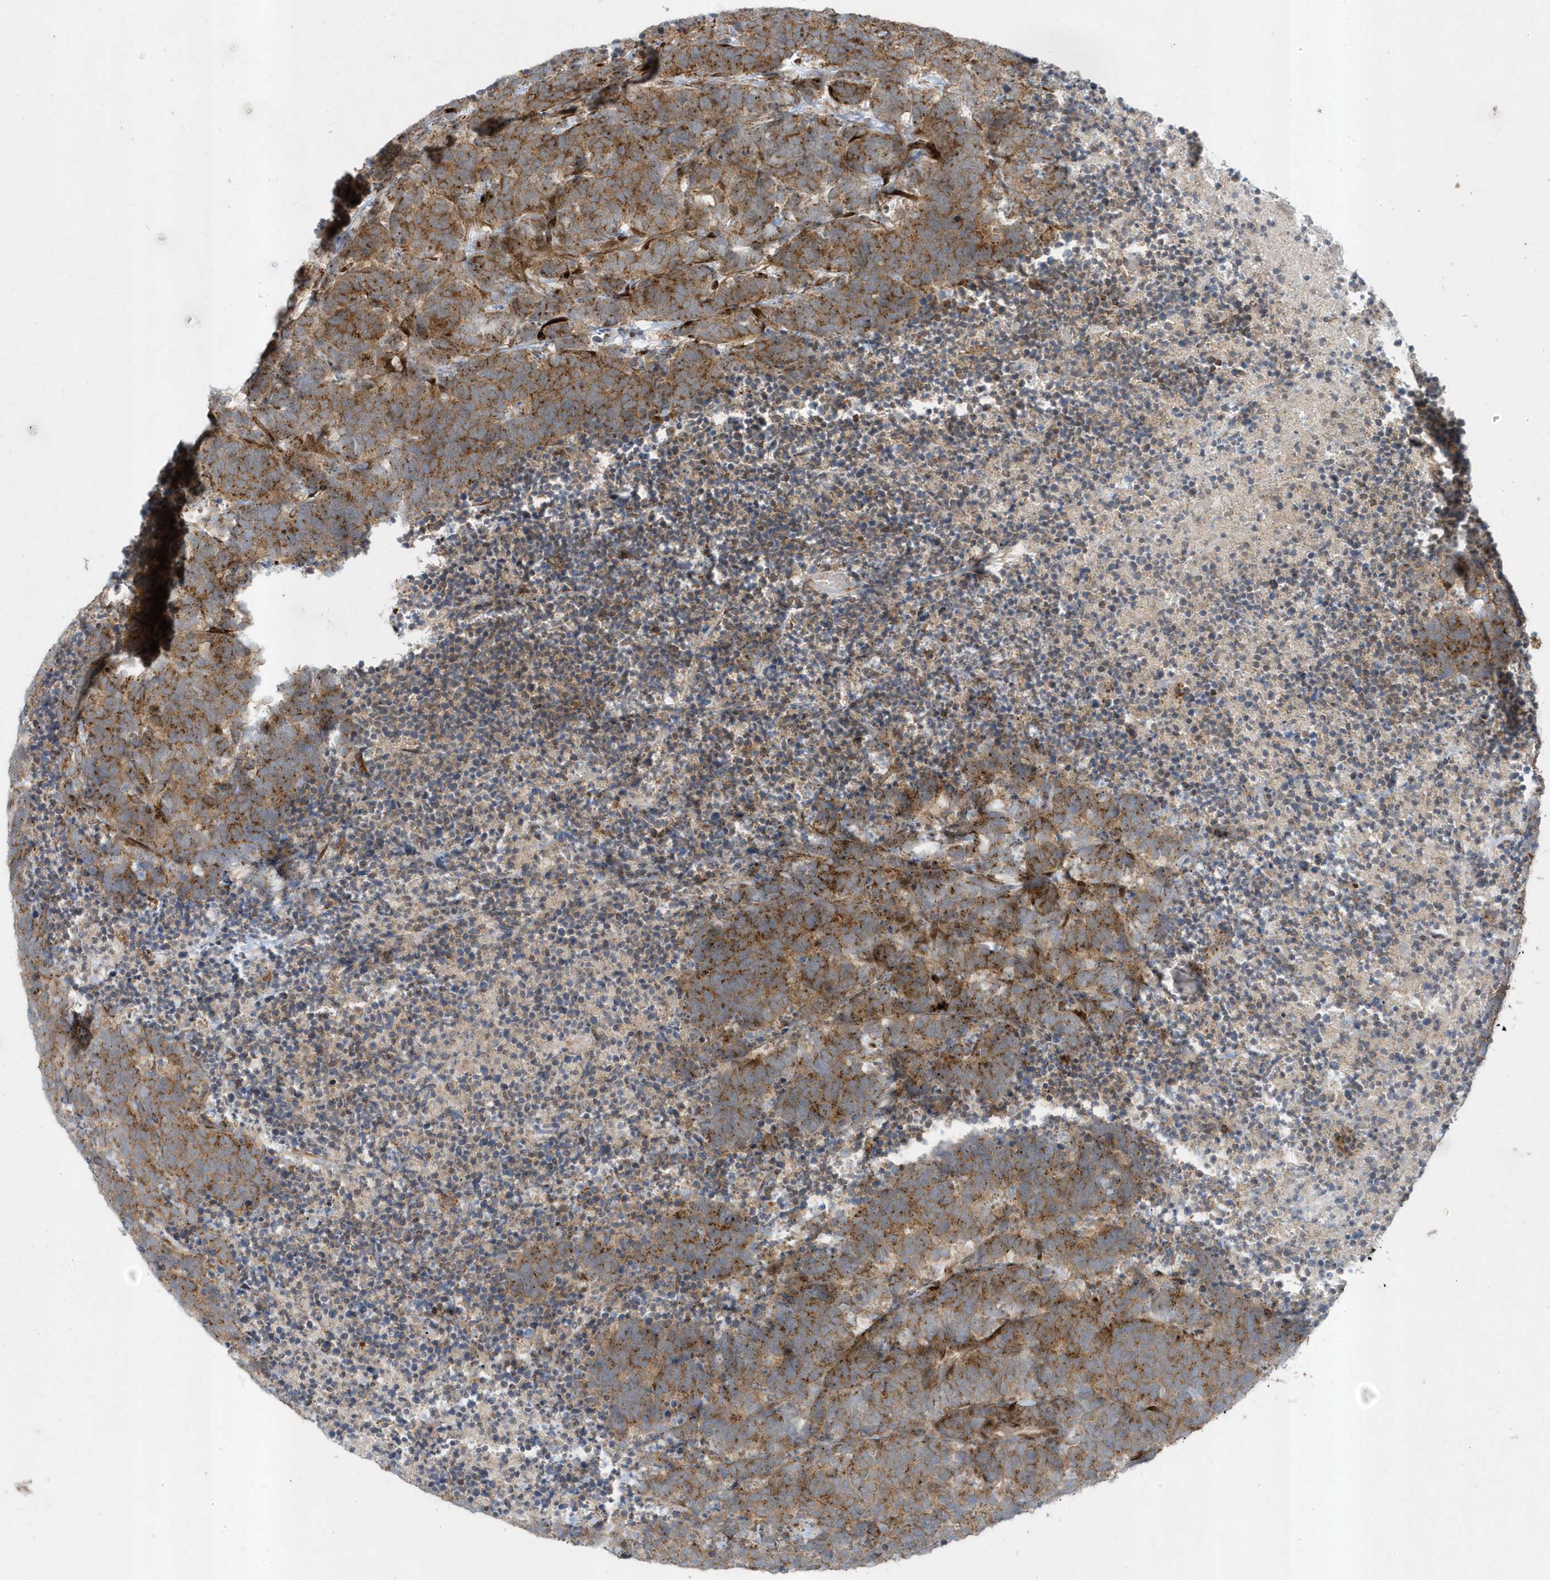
{"staining": {"intensity": "moderate", "quantity": ">75%", "location": "cytoplasmic/membranous"}, "tissue": "carcinoid", "cell_type": "Tumor cells", "image_type": "cancer", "snomed": [{"axis": "morphology", "description": "Carcinoma, NOS"}, {"axis": "morphology", "description": "Carcinoid, malignant, NOS"}, {"axis": "topography", "description": "Urinary bladder"}], "caption": "Human malignant carcinoid stained for a protein (brown) shows moderate cytoplasmic/membranous positive expression in about >75% of tumor cells.", "gene": "FAM98A", "patient": {"sex": "male", "age": 57}}